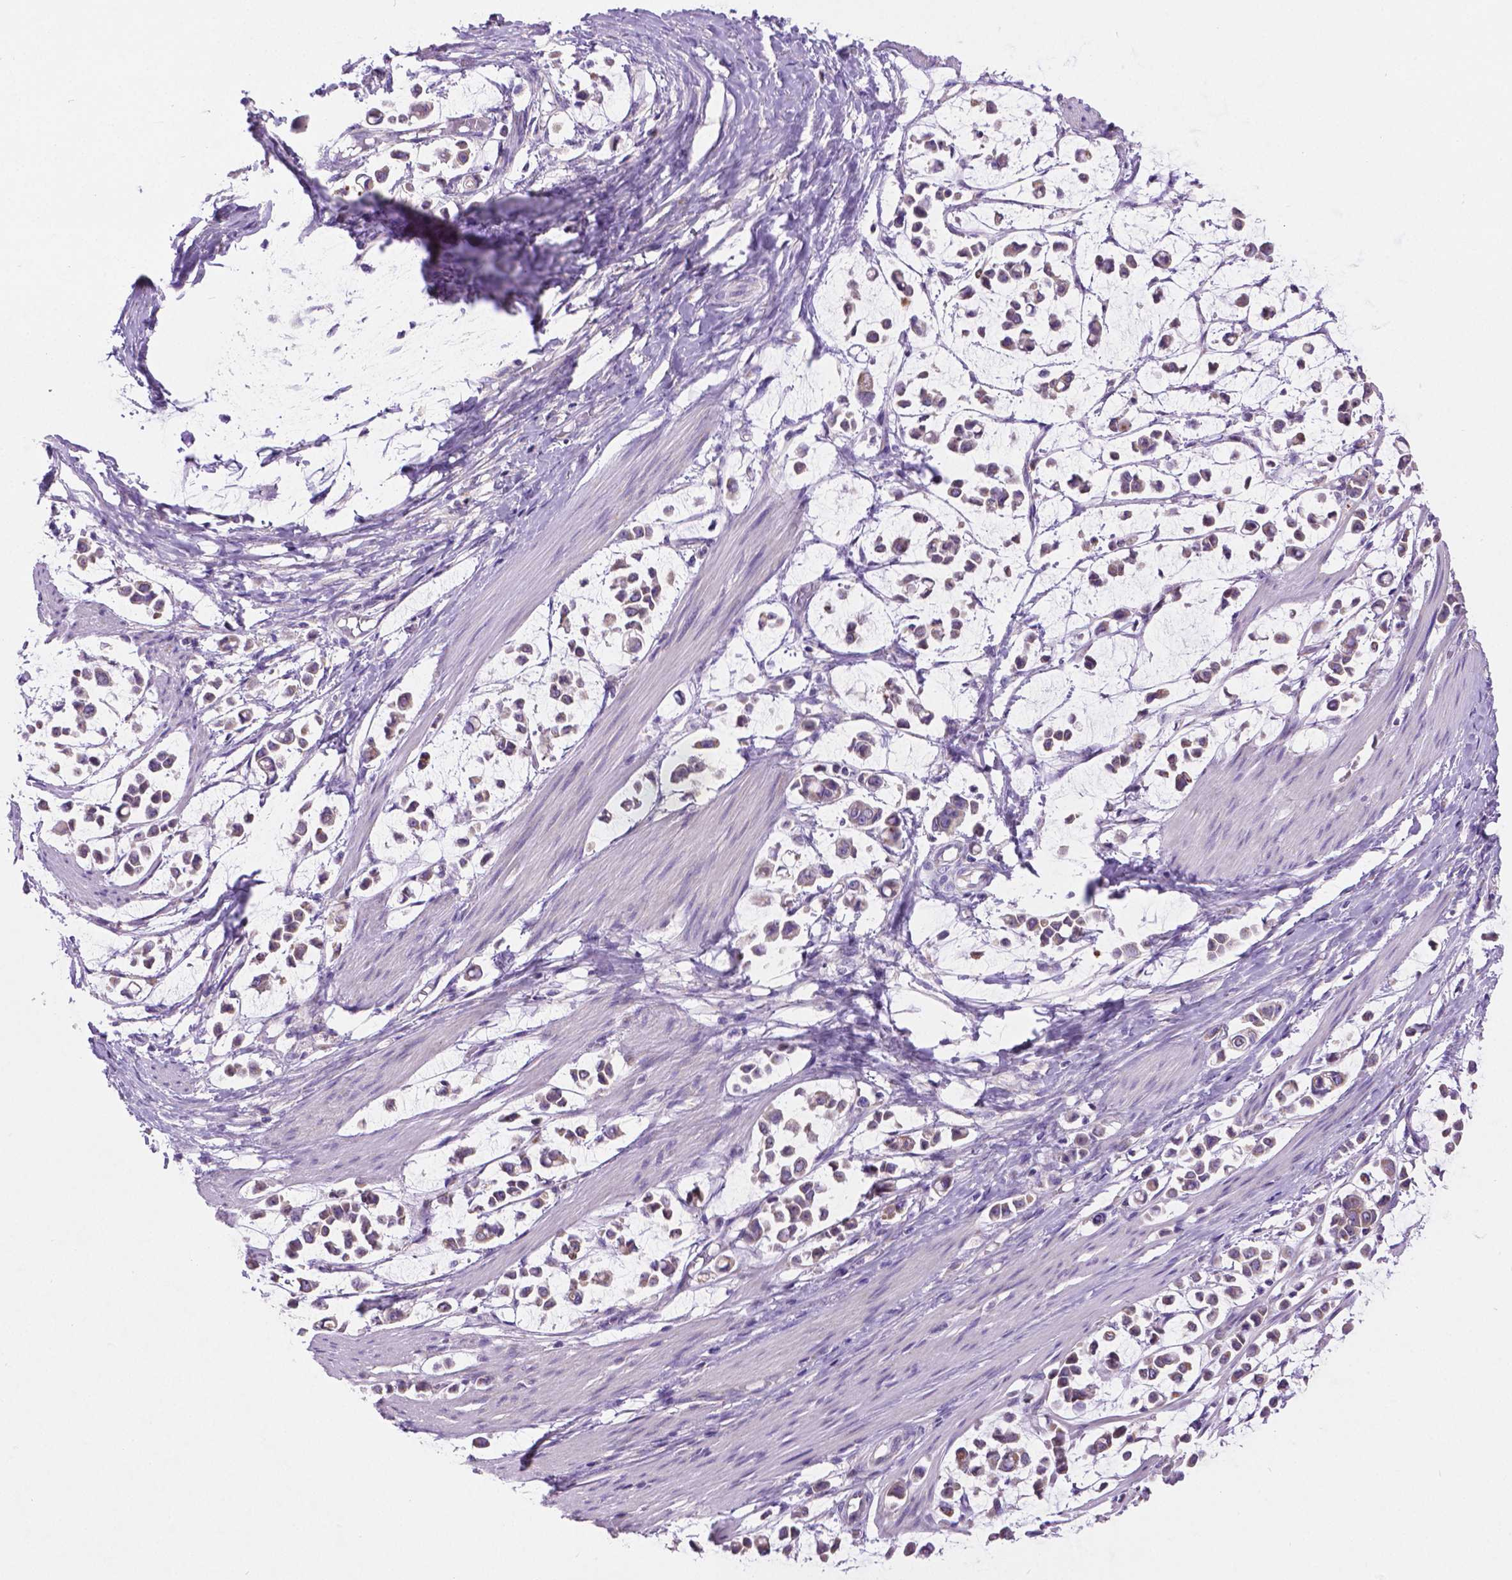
{"staining": {"intensity": "weak", "quantity": "<25%", "location": "cytoplasmic/membranous"}, "tissue": "stomach cancer", "cell_type": "Tumor cells", "image_type": "cancer", "snomed": [{"axis": "morphology", "description": "Adenocarcinoma, NOS"}, {"axis": "topography", "description": "Stomach"}], "caption": "Tumor cells are negative for brown protein staining in stomach cancer. The staining was performed using DAB to visualize the protein expression in brown, while the nuclei were stained in blue with hematoxylin (Magnification: 20x).", "gene": "CSPG5", "patient": {"sex": "male", "age": 82}}